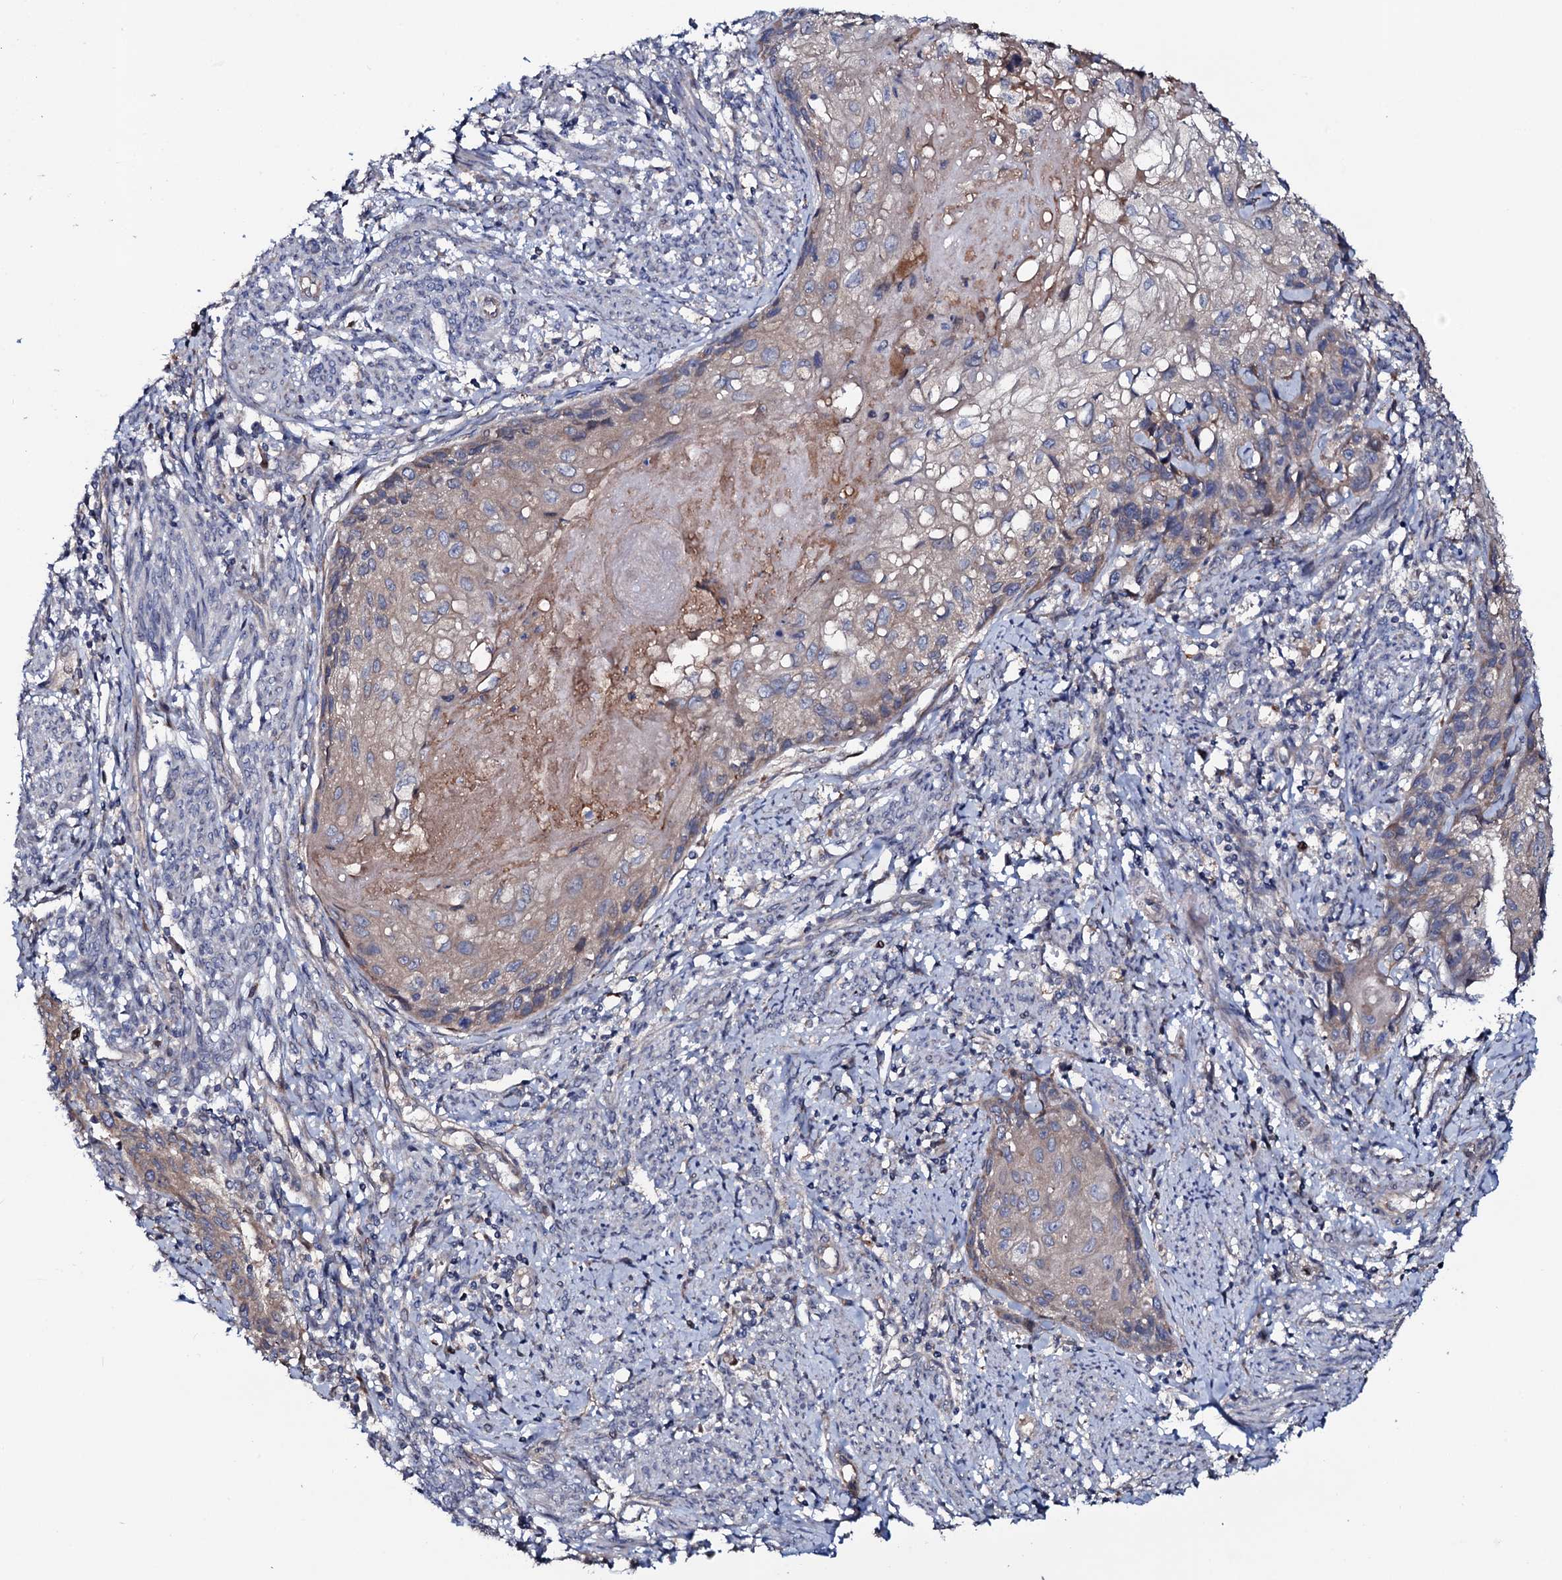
{"staining": {"intensity": "weak", "quantity": "<25%", "location": "cytoplasmic/membranous"}, "tissue": "cervical cancer", "cell_type": "Tumor cells", "image_type": "cancer", "snomed": [{"axis": "morphology", "description": "Squamous cell carcinoma, NOS"}, {"axis": "topography", "description": "Cervix"}], "caption": "DAB immunohistochemical staining of cervical cancer (squamous cell carcinoma) demonstrates no significant expression in tumor cells.", "gene": "PPP1R3D", "patient": {"sex": "female", "age": 67}}